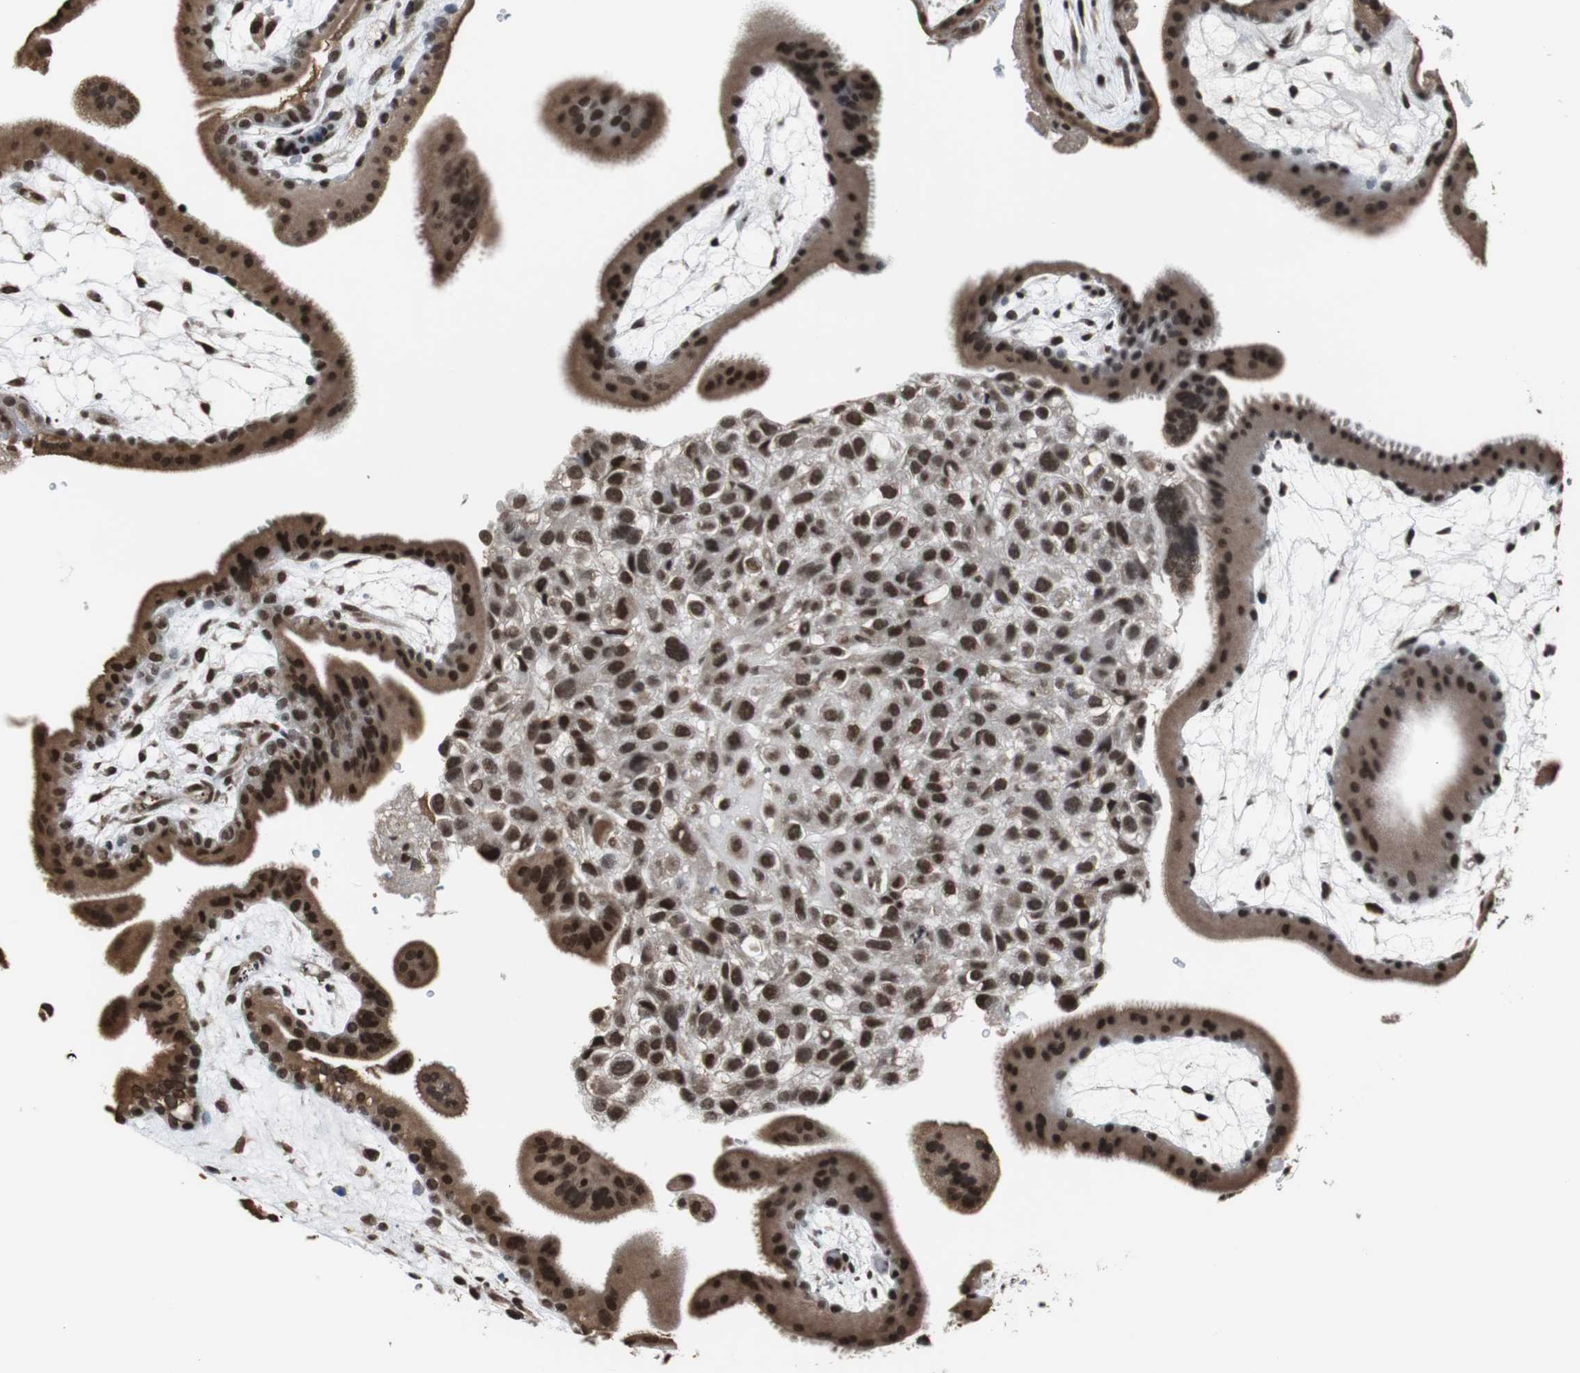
{"staining": {"intensity": "strong", "quantity": ">75%", "location": "nuclear"}, "tissue": "placenta", "cell_type": "Decidual cells", "image_type": "normal", "snomed": [{"axis": "morphology", "description": "Normal tissue, NOS"}, {"axis": "topography", "description": "Placenta"}], "caption": "Protein positivity by immunohistochemistry exhibits strong nuclear staining in approximately >75% of decidual cells in benign placenta.", "gene": "REST", "patient": {"sex": "female", "age": 19}}